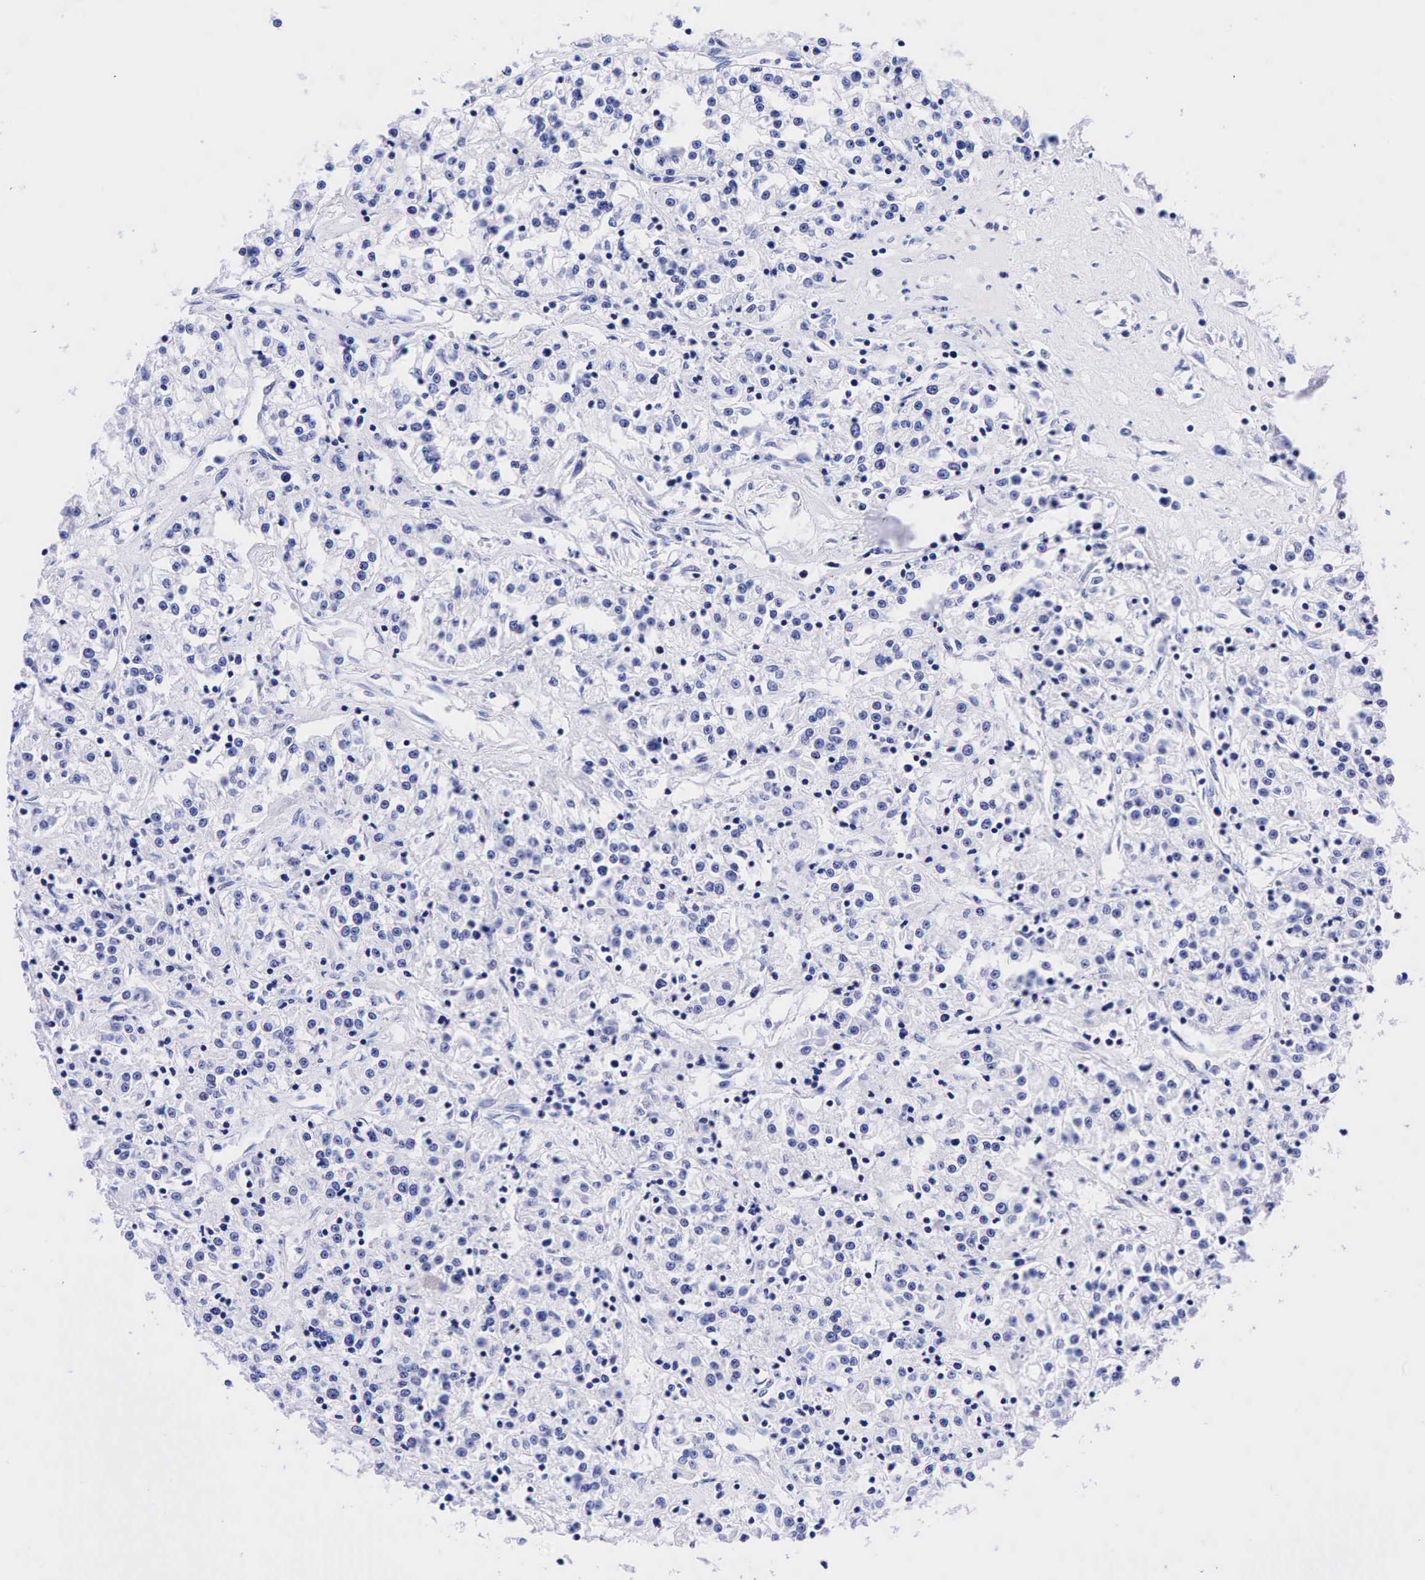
{"staining": {"intensity": "negative", "quantity": "none", "location": "none"}, "tissue": "renal cancer", "cell_type": "Tumor cells", "image_type": "cancer", "snomed": [{"axis": "morphology", "description": "Adenocarcinoma, NOS"}, {"axis": "topography", "description": "Kidney"}], "caption": "Immunohistochemical staining of adenocarcinoma (renal) exhibits no significant staining in tumor cells.", "gene": "CHGA", "patient": {"sex": "female", "age": 76}}